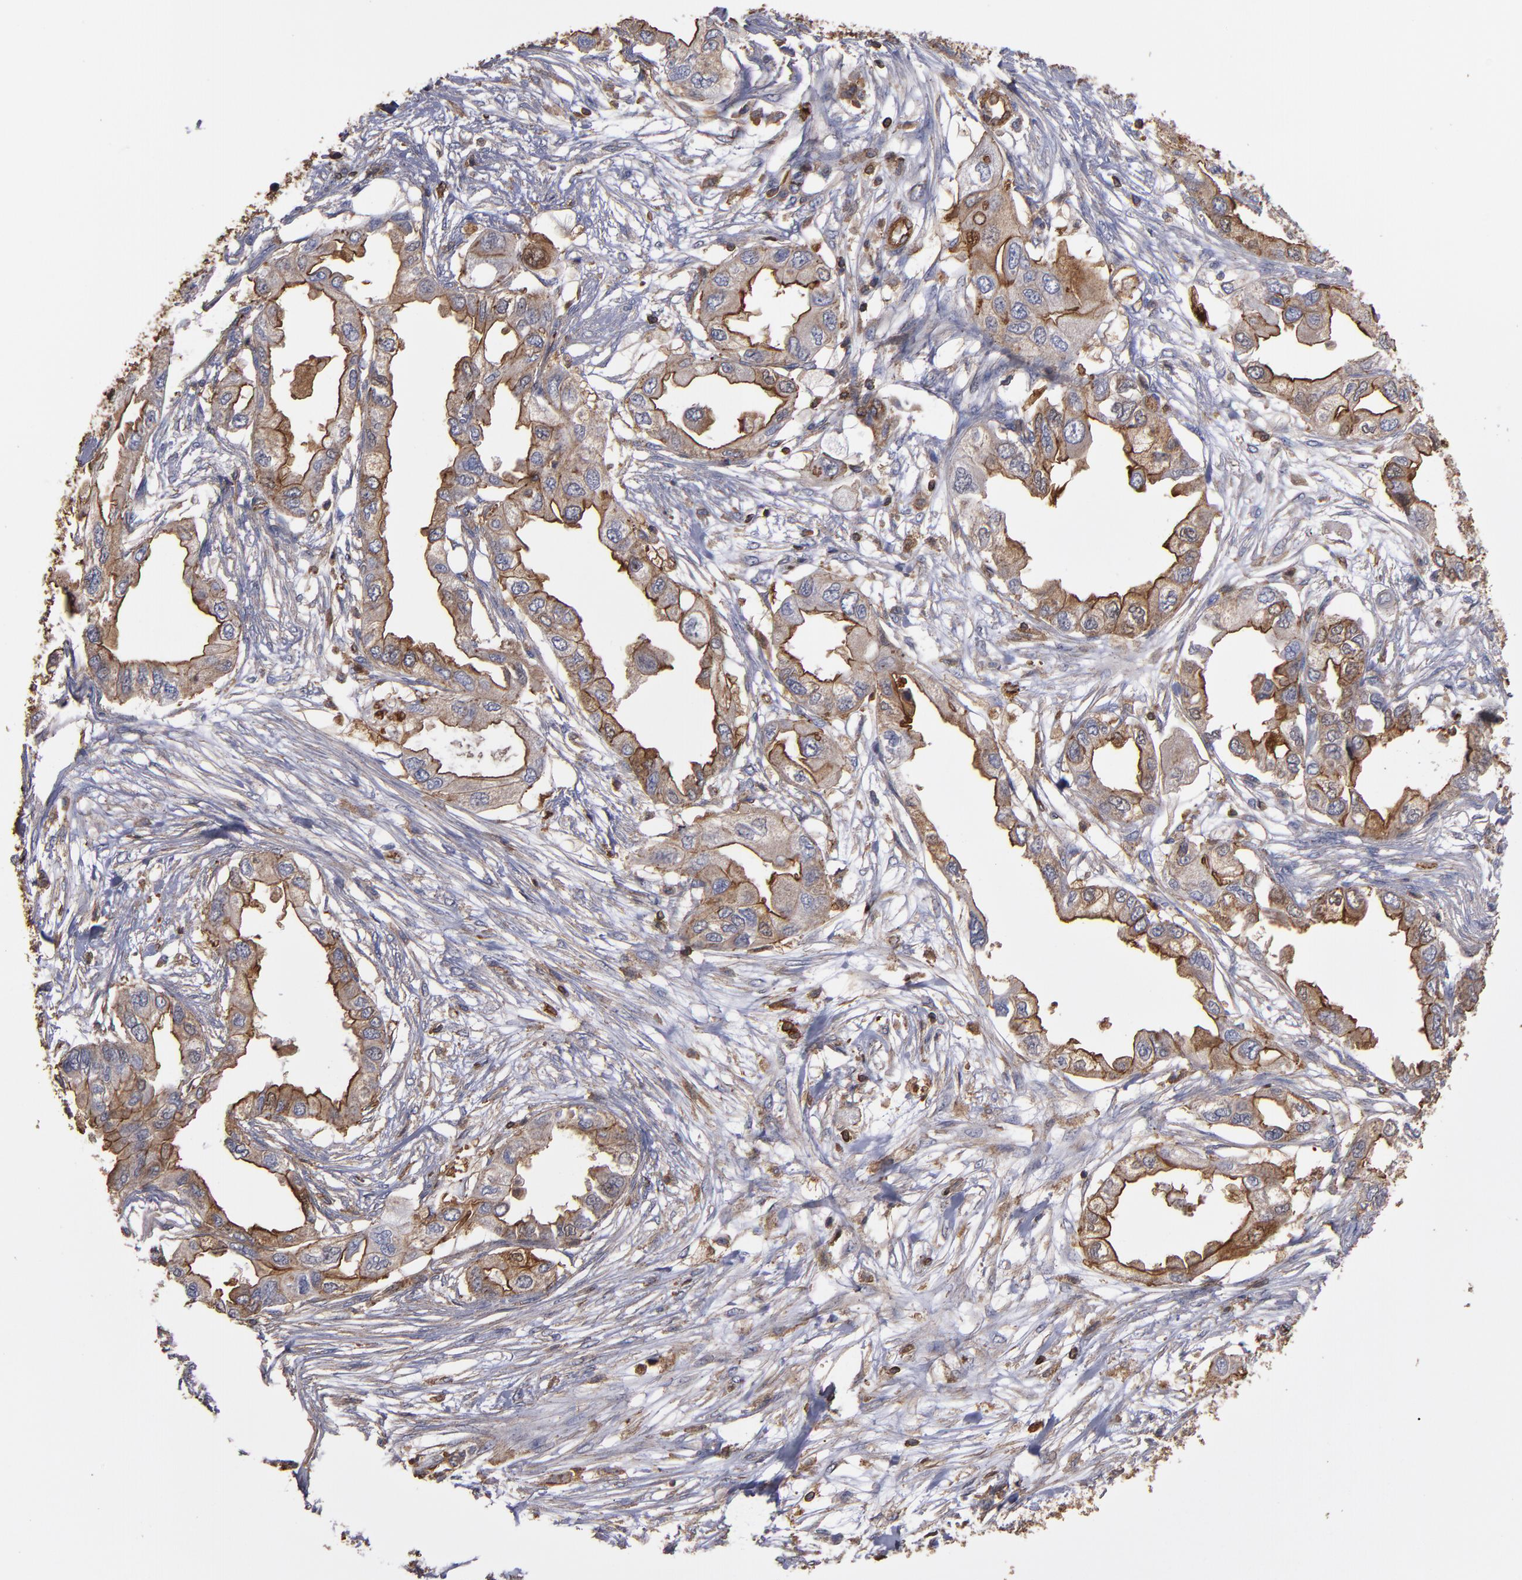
{"staining": {"intensity": "weak", "quantity": ">75%", "location": "cytoplasmic/membranous"}, "tissue": "endometrial cancer", "cell_type": "Tumor cells", "image_type": "cancer", "snomed": [{"axis": "morphology", "description": "Adenocarcinoma, NOS"}, {"axis": "topography", "description": "Endometrium"}], "caption": "Endometrial cancer (adenocarcinoma) stained for a protein (brown) demonstrates weak cytoplasmic/membranous positive staining in about >75% of tumor cells.", "gene": "ACTN4", "patient": {"sex": "female", "age": 67}}